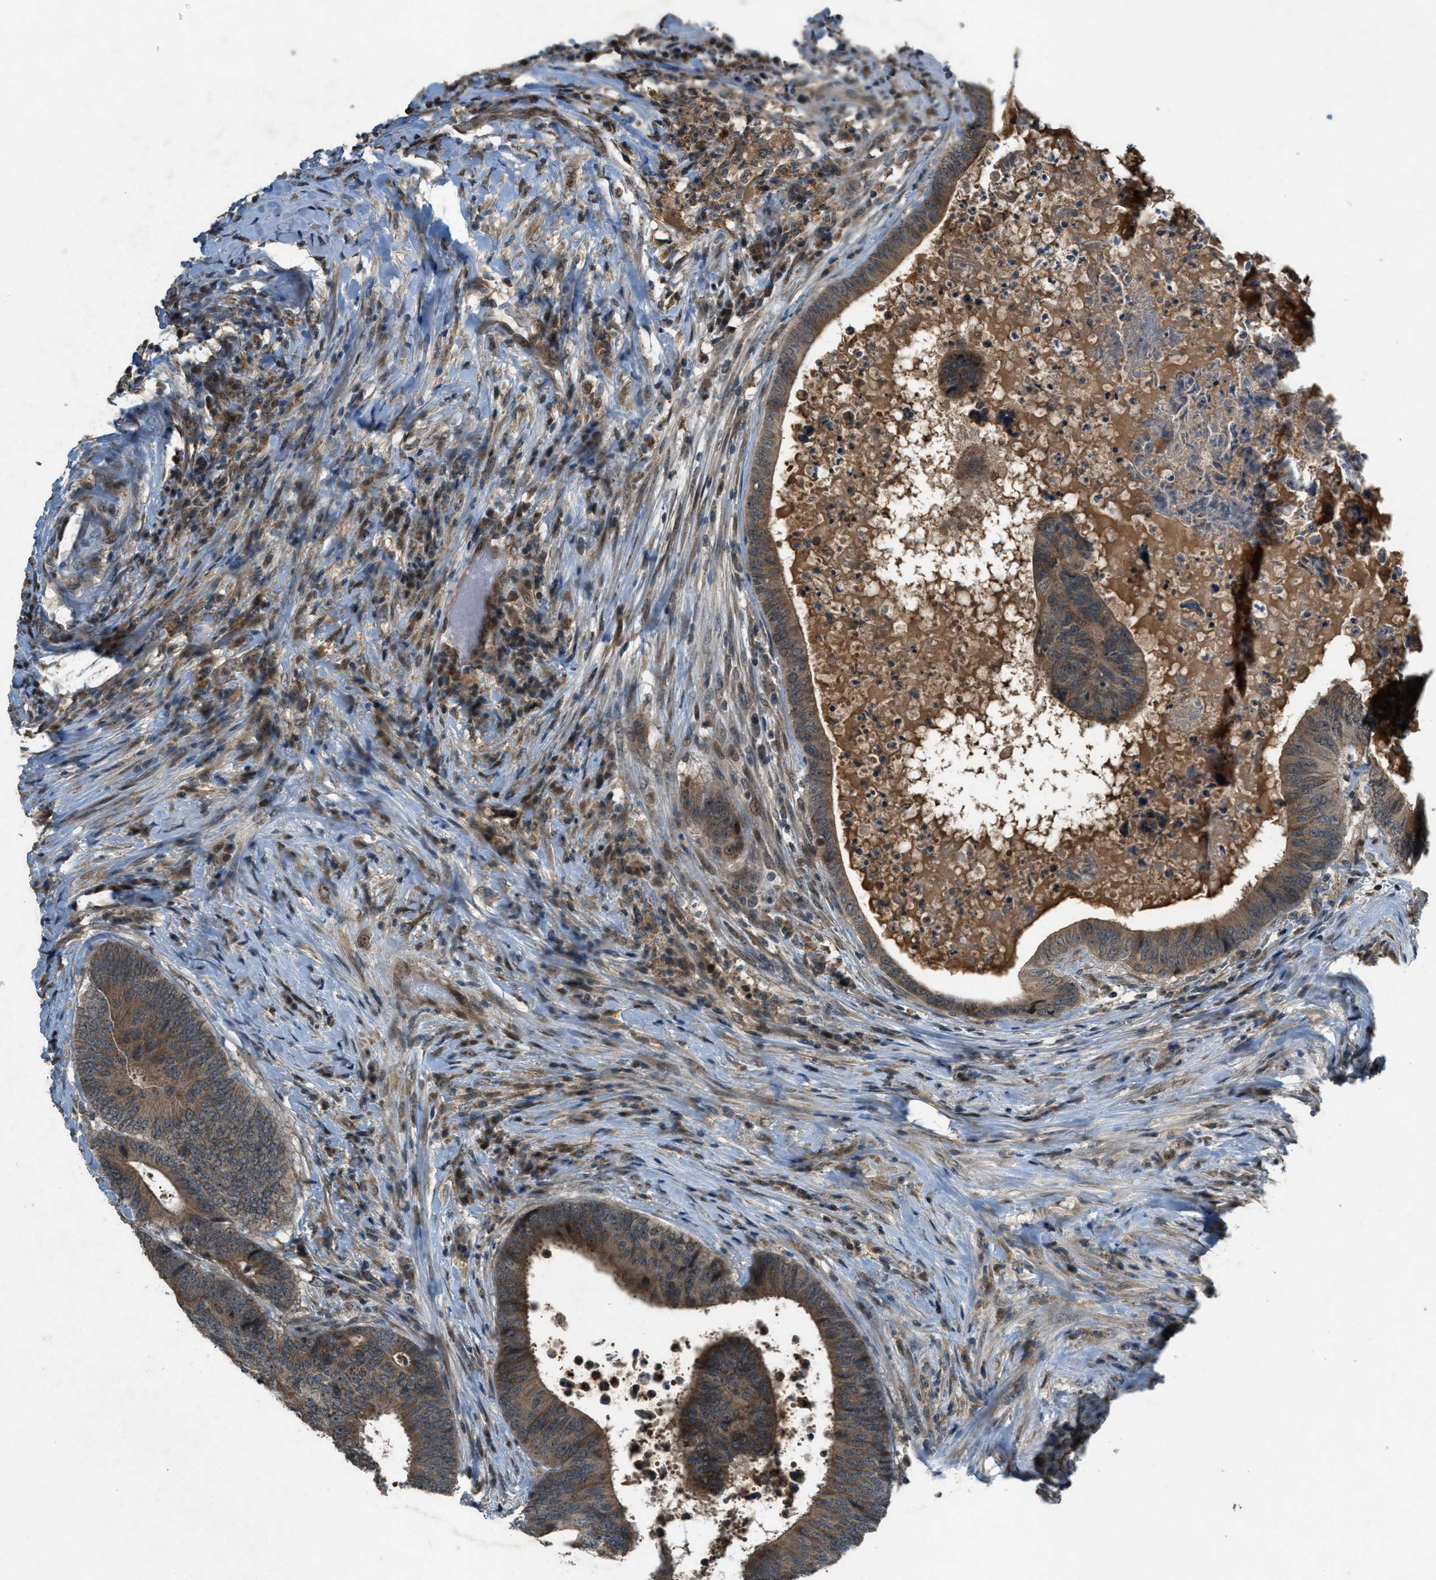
{"staining": {"intensity": "strong", "quantity": ">75%", "location": "cytoplasmic/membranous,nuclear"}, "tissue": "colorectal cancer", "cell_type": "Tumor cells", "image_type": "cancer", "snomed": [{"axis": "morphology", "description": "Adenocarcinoma, NOS"}, {"axis": "topography", "description": "Rectum"}], "caption": "Protein staining by IHC demonstrates strong cytoplasmic/membranous and nuclear expression in approximately >75% of tumor cells in colorectal cancer.", "gene": "PPP1R15A", "patient": {"sex": "male", "age": 72}}